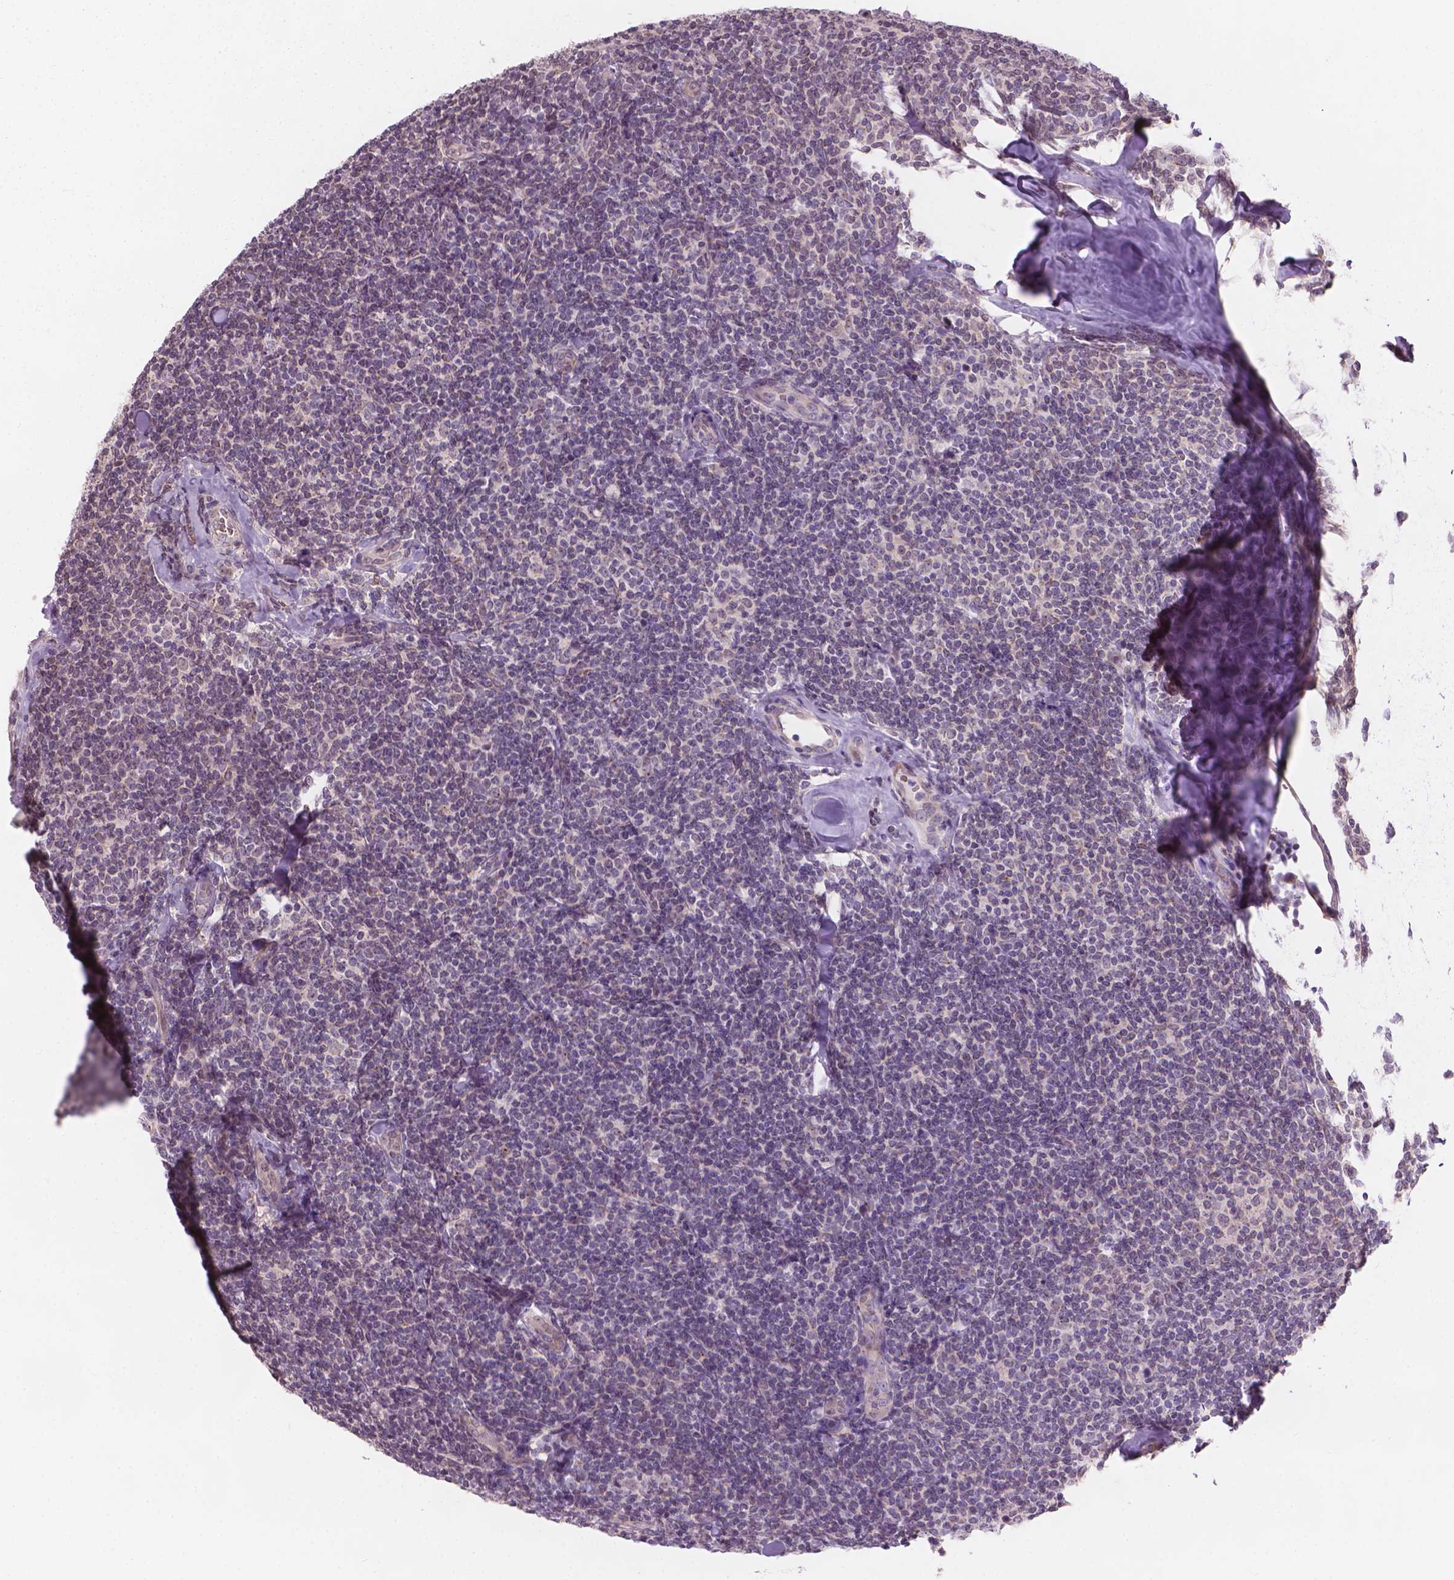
{"staining": {"intensity": "negative", "quantity": "none", "location": "none"}, "tissue": "lymphoma", "cell_type": "Tumor cells", "image_type": "cancer", "snomed": [{"axis": "morphology", "description": "Malignant lymphoma, non-Hodgkin's type, Low grade"}, {"axis": "topography", "description": "Lymph node"}], "caption": "DAB (3,3'-diaminobenzidine) immunohistochemical staining of human malignant lymphoma, non-Hodgkin's type (low-grade) demonstrates no significant staining in tumor cells.", "gene": "IFFO1", "patient": {"sex": "female", "age": 56}}